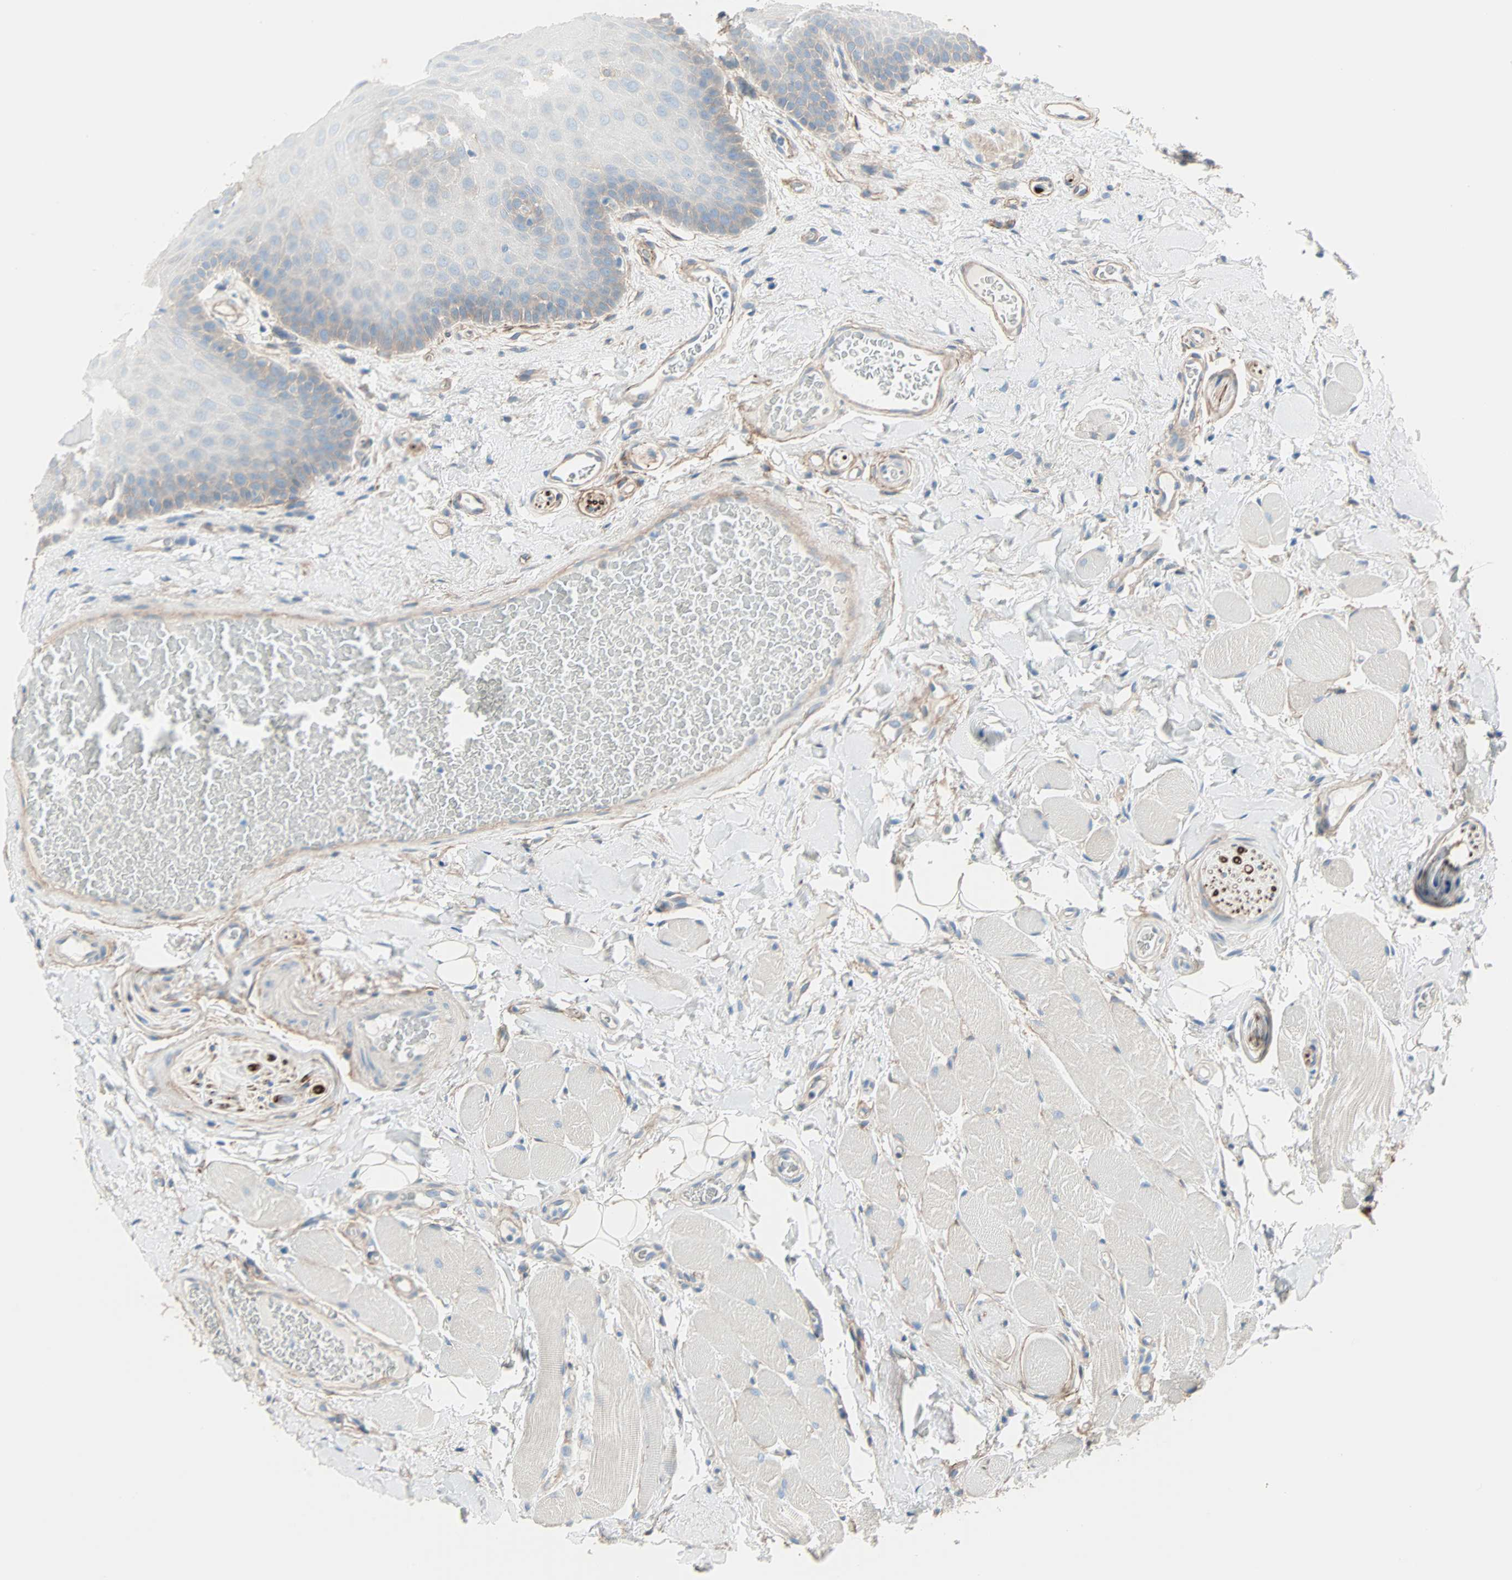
{"staining": {"intensity": "moderate", "quantity": "<25%", "location": "cytoplasmic/membranous"}, "tissue": "oral mucosa", "cell_type": "Squamous epithelial cells", "image_type": "normal", "snomed": [{"axis": "morphology", "description": "Normal tissue, NOS"}, {"axis": "topography", "description": "Oral tissue"}], "caption": "The photomicrograph shows staining of benign oral mucosa, revealing moderate cytoplasmic/membranous protein positivity (brown color) within squamous epithelial cells.", "gene": "EPB41L2", "patient": {"sex": "male", "age": 54}}